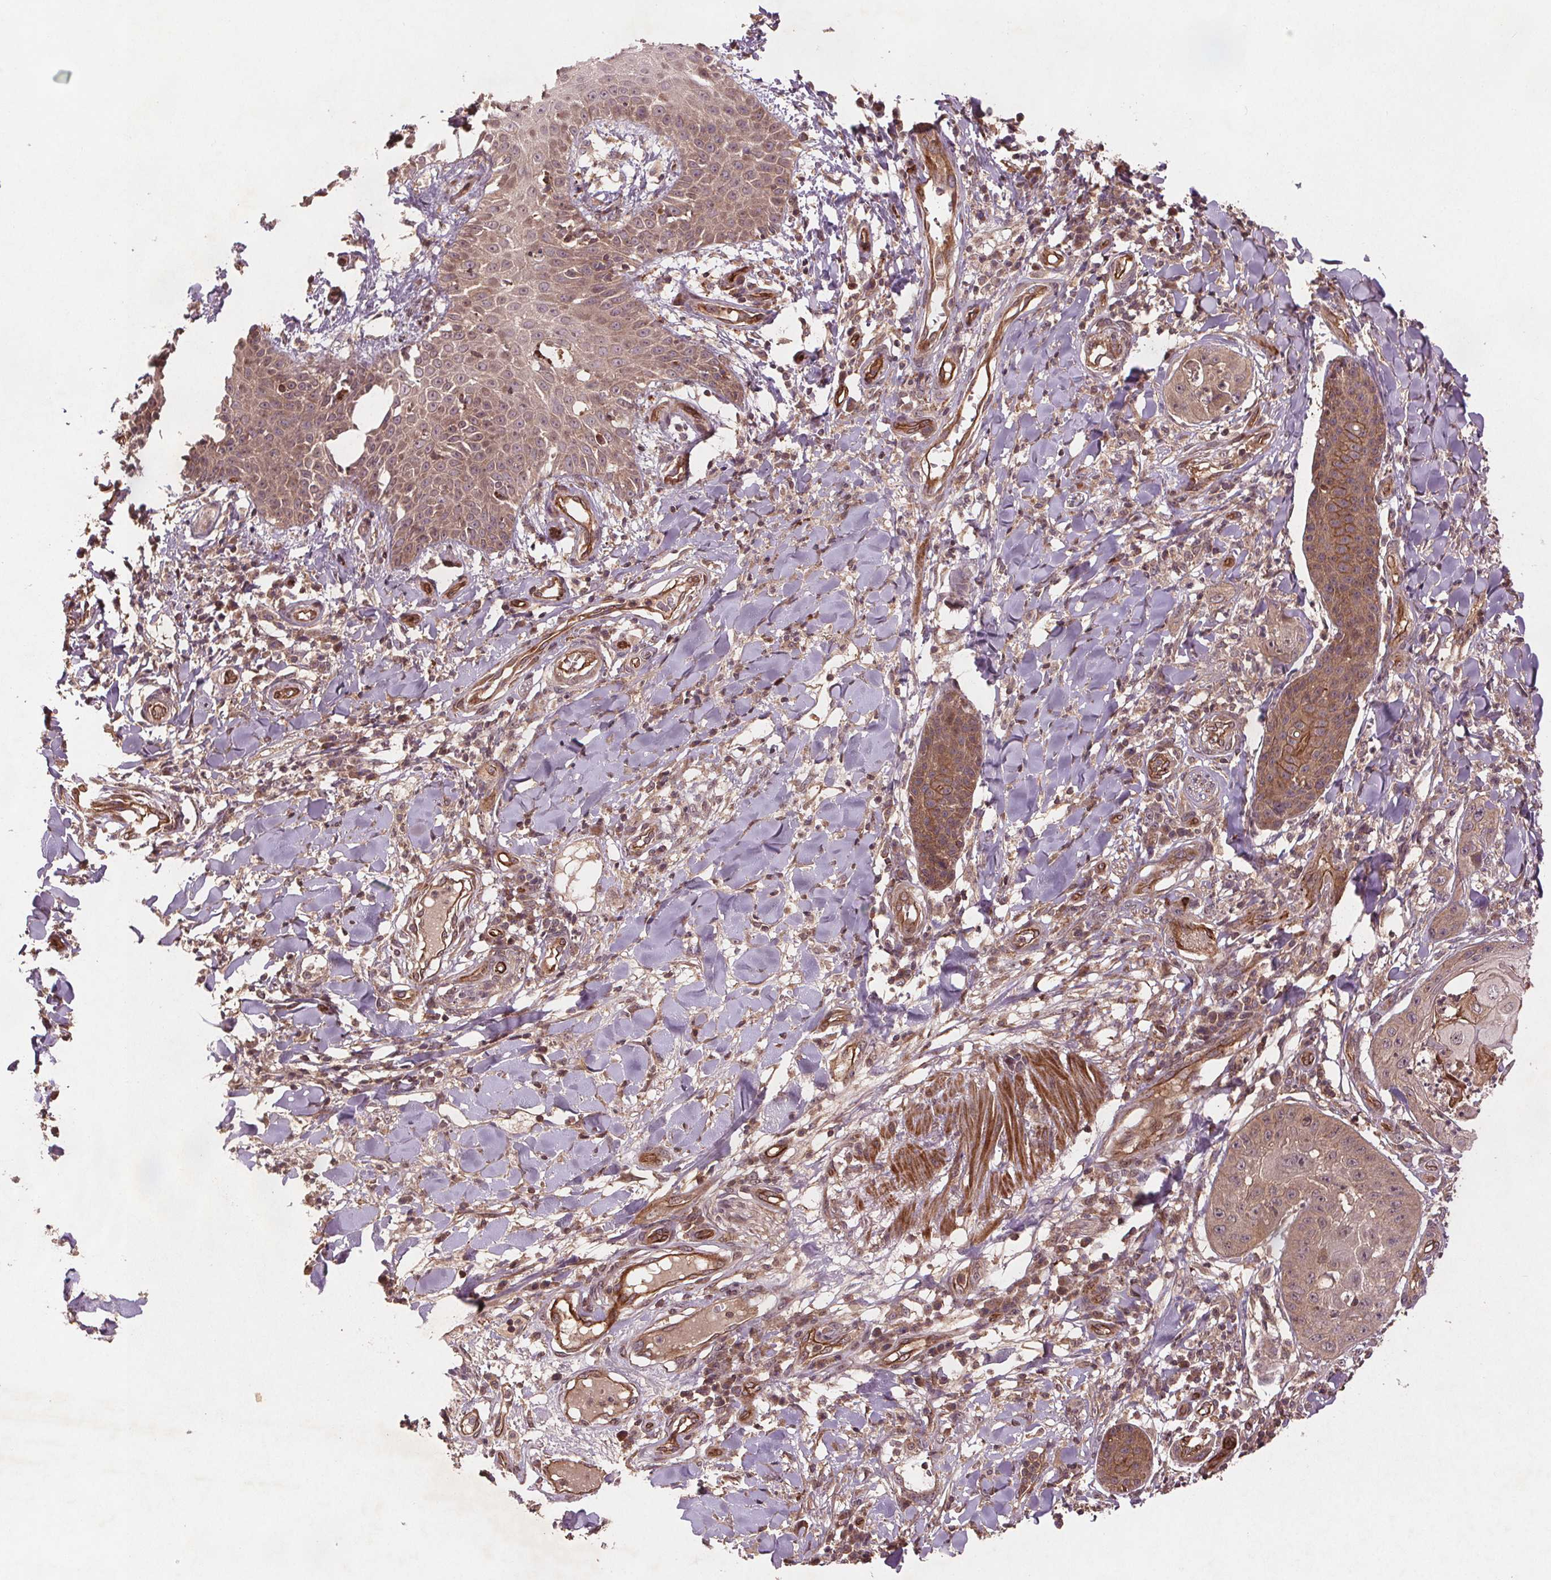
{"staining": {"intensity": "weak", "quantity": ">75%", "location": "cytoplasmic/membranous"}, "tissue": "skin cancer", "cell_type": "Tumor cells", "image_type": "cancer", "snomed": [{"axis": "morphology", "description": "Squamous cell carcinoma, NOS"}, {"axis": "topography", "description": "Skin"}], "caption": "Human skin cancer stained with a protein marker exhibits weak staining in tumor cells.", "gene": "SEC14L2", "patient": {"sex": "male", "age": 70}}